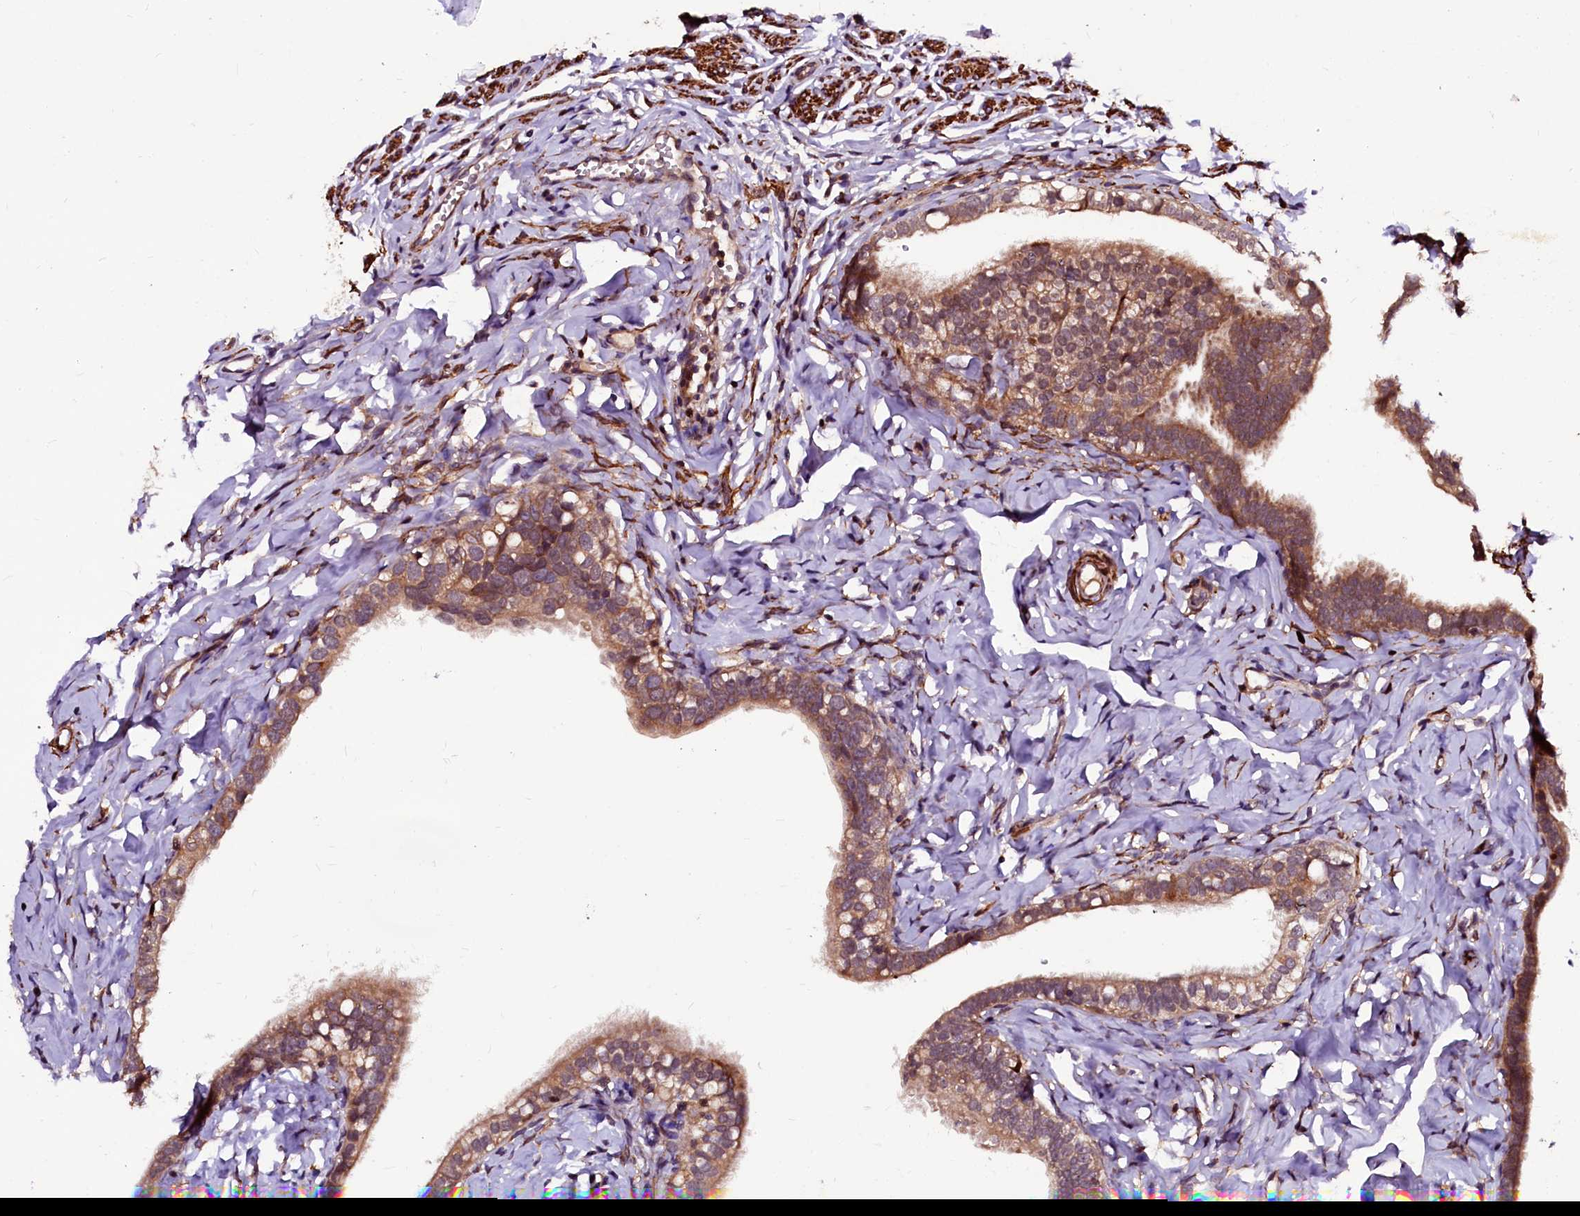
{"staining": {"intensity": "moderate", "quantity": ">75%", "location": "cytoplasmic/membranous,nuclear"}, "tissue": "fallopian tube", "cell_type": "Glandular cells", "image_type": "normal", "snomed": [{"axis": "morphology", "description": "Normal tissue, NOS"}, {"axis": "topography", "description": "Fallopian tube"}], "caption": "Brown immunohistochemical staining in normal fallopian tube reveals moderate cytoplasmic/membranous,nuclear staining in approximately >75% of glandular cells. (brown staining indicates protein expression, while blue staining denotes nuclei).", "gene": "N4BP1", "patient": {"sex": "female", "age": 66}}